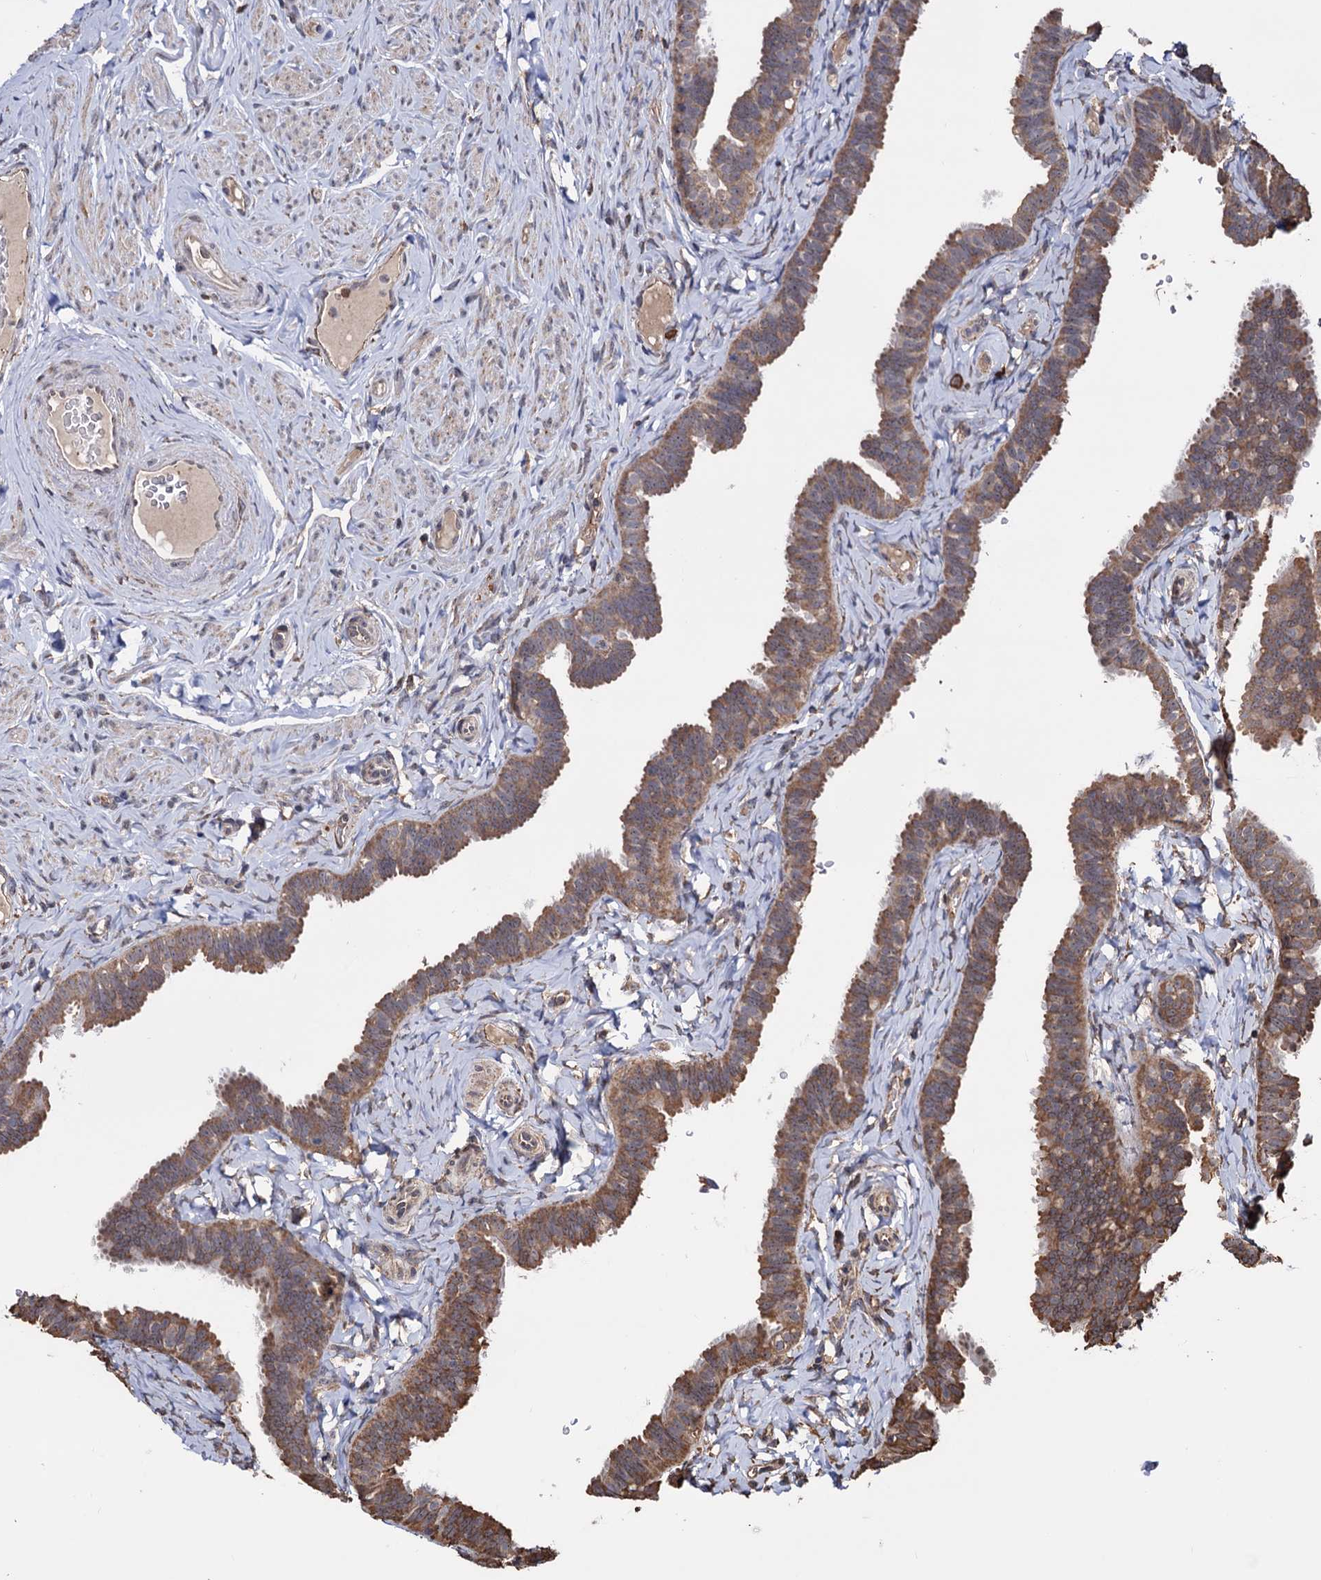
{"staining": {"intensity": "moderate", "quantity": ">75%", "location": "cytoplasmic/membranous"}, "tissue": "fallopian tube", "cell_type": "Glandular cells", "image_type": "normal", "snomed": [{"axis": "morphology", "description": "Normal tissue, NOS"}, {"axis": "topography", "description": "Fallopian tube"}], "caption": "The micrograph demonstrates a brown stain indicating the presence of a protein in the cytoplasmic/membranous of glandular cells in fallopian tube. The protein is shown in brown color, while the nuclei are stained blue.", "gene": "TBC1D12", "patient": {"sex": "female", "age": 65}}